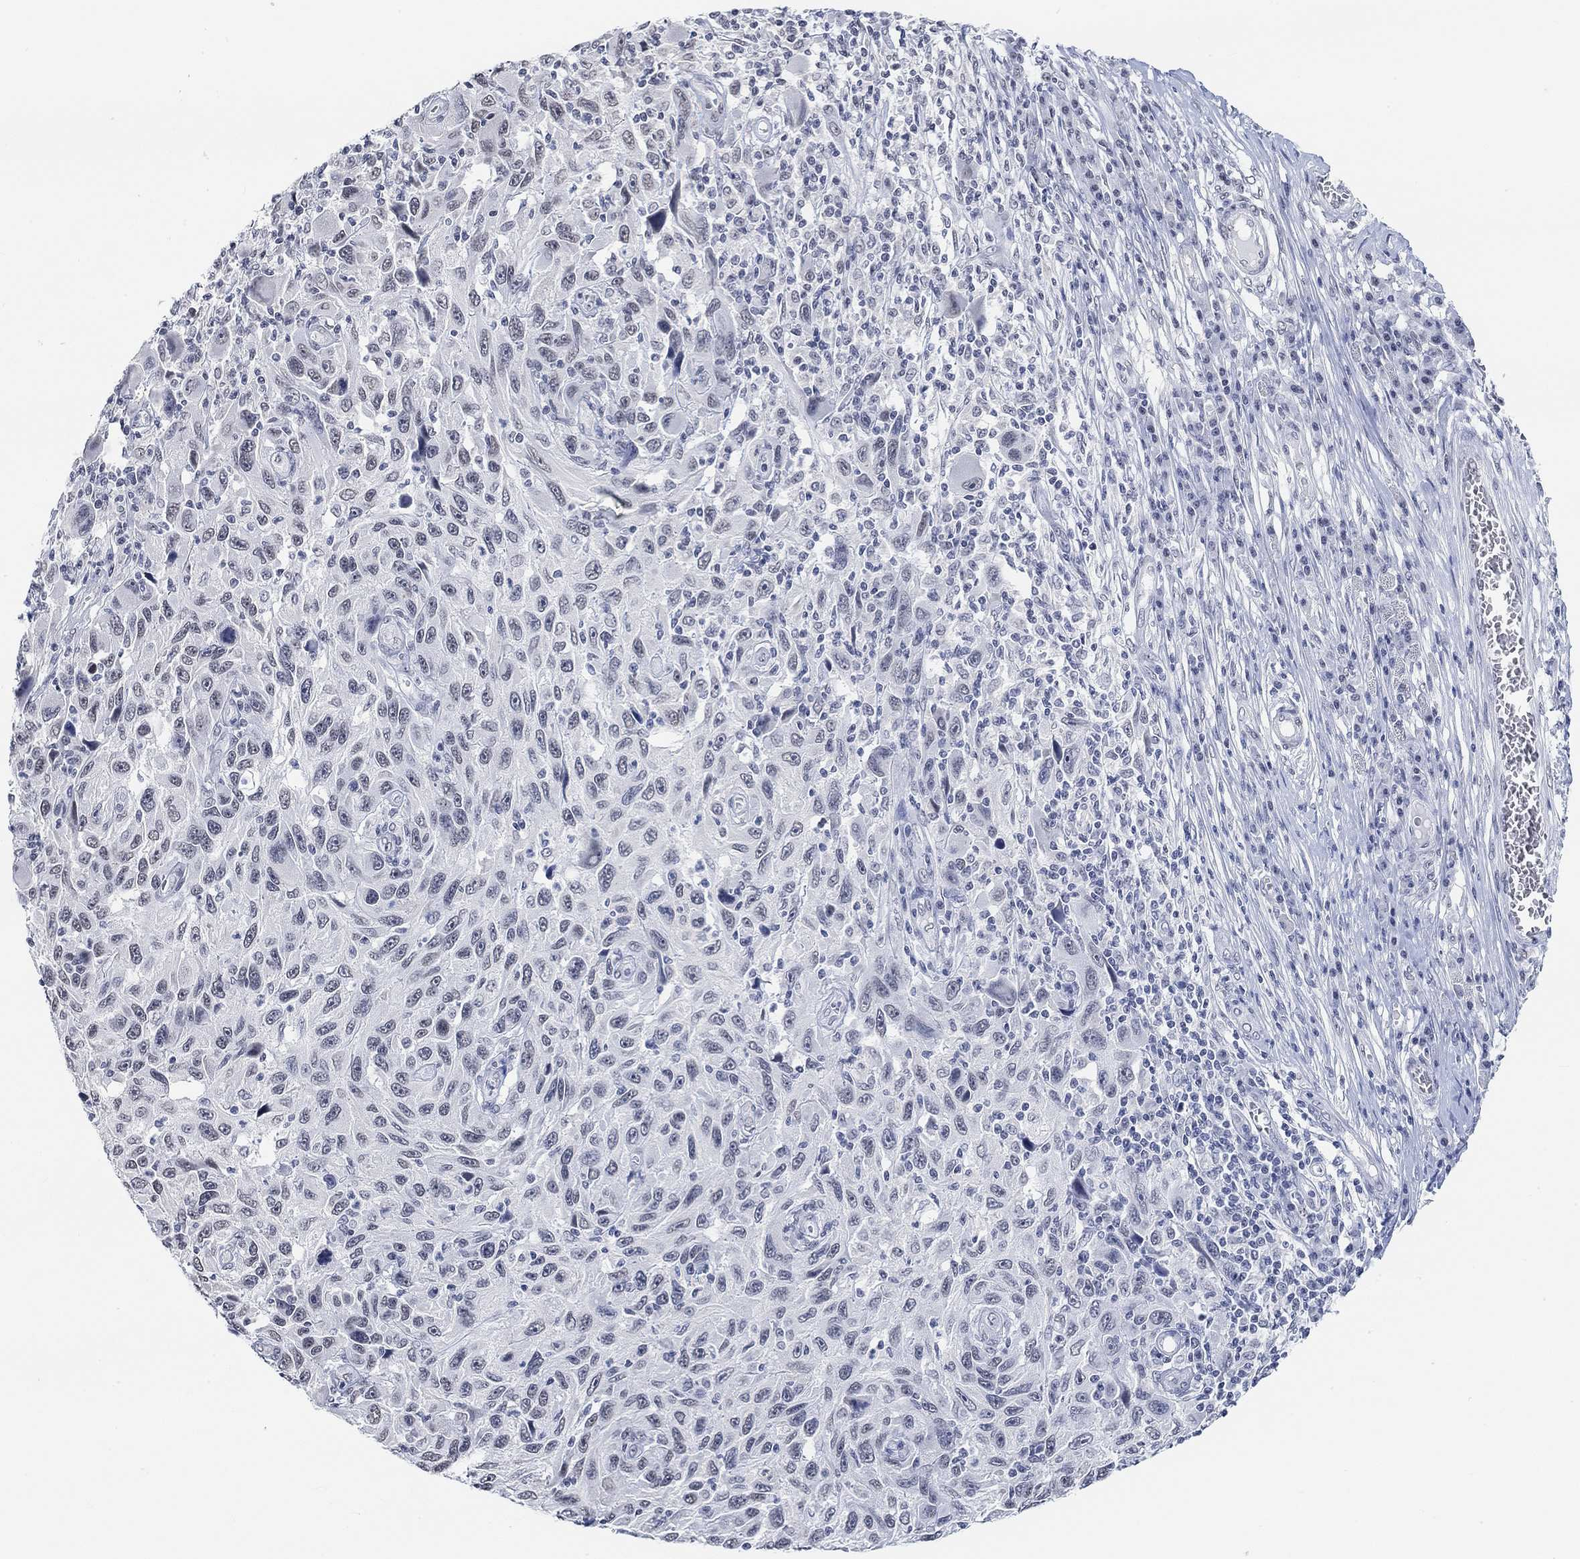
{"staining": {"intensity": "negative", "quantity": "none", "location": "none"}, "tissue": "melanoma", "cell_type": "Tumor cells", "image_type": "cancer", "snomed": [{"axis": "morphology", "description": "Malignant melanoma, NOS"}, {"axis": "topography", "description": "Skin"}], "caption": "A histopathology image of malignant melanoma stained for a protein reveals no brown staining in tumor cells.", "gene": "PURG", "patient": {"sex": "male", "age": 53}}